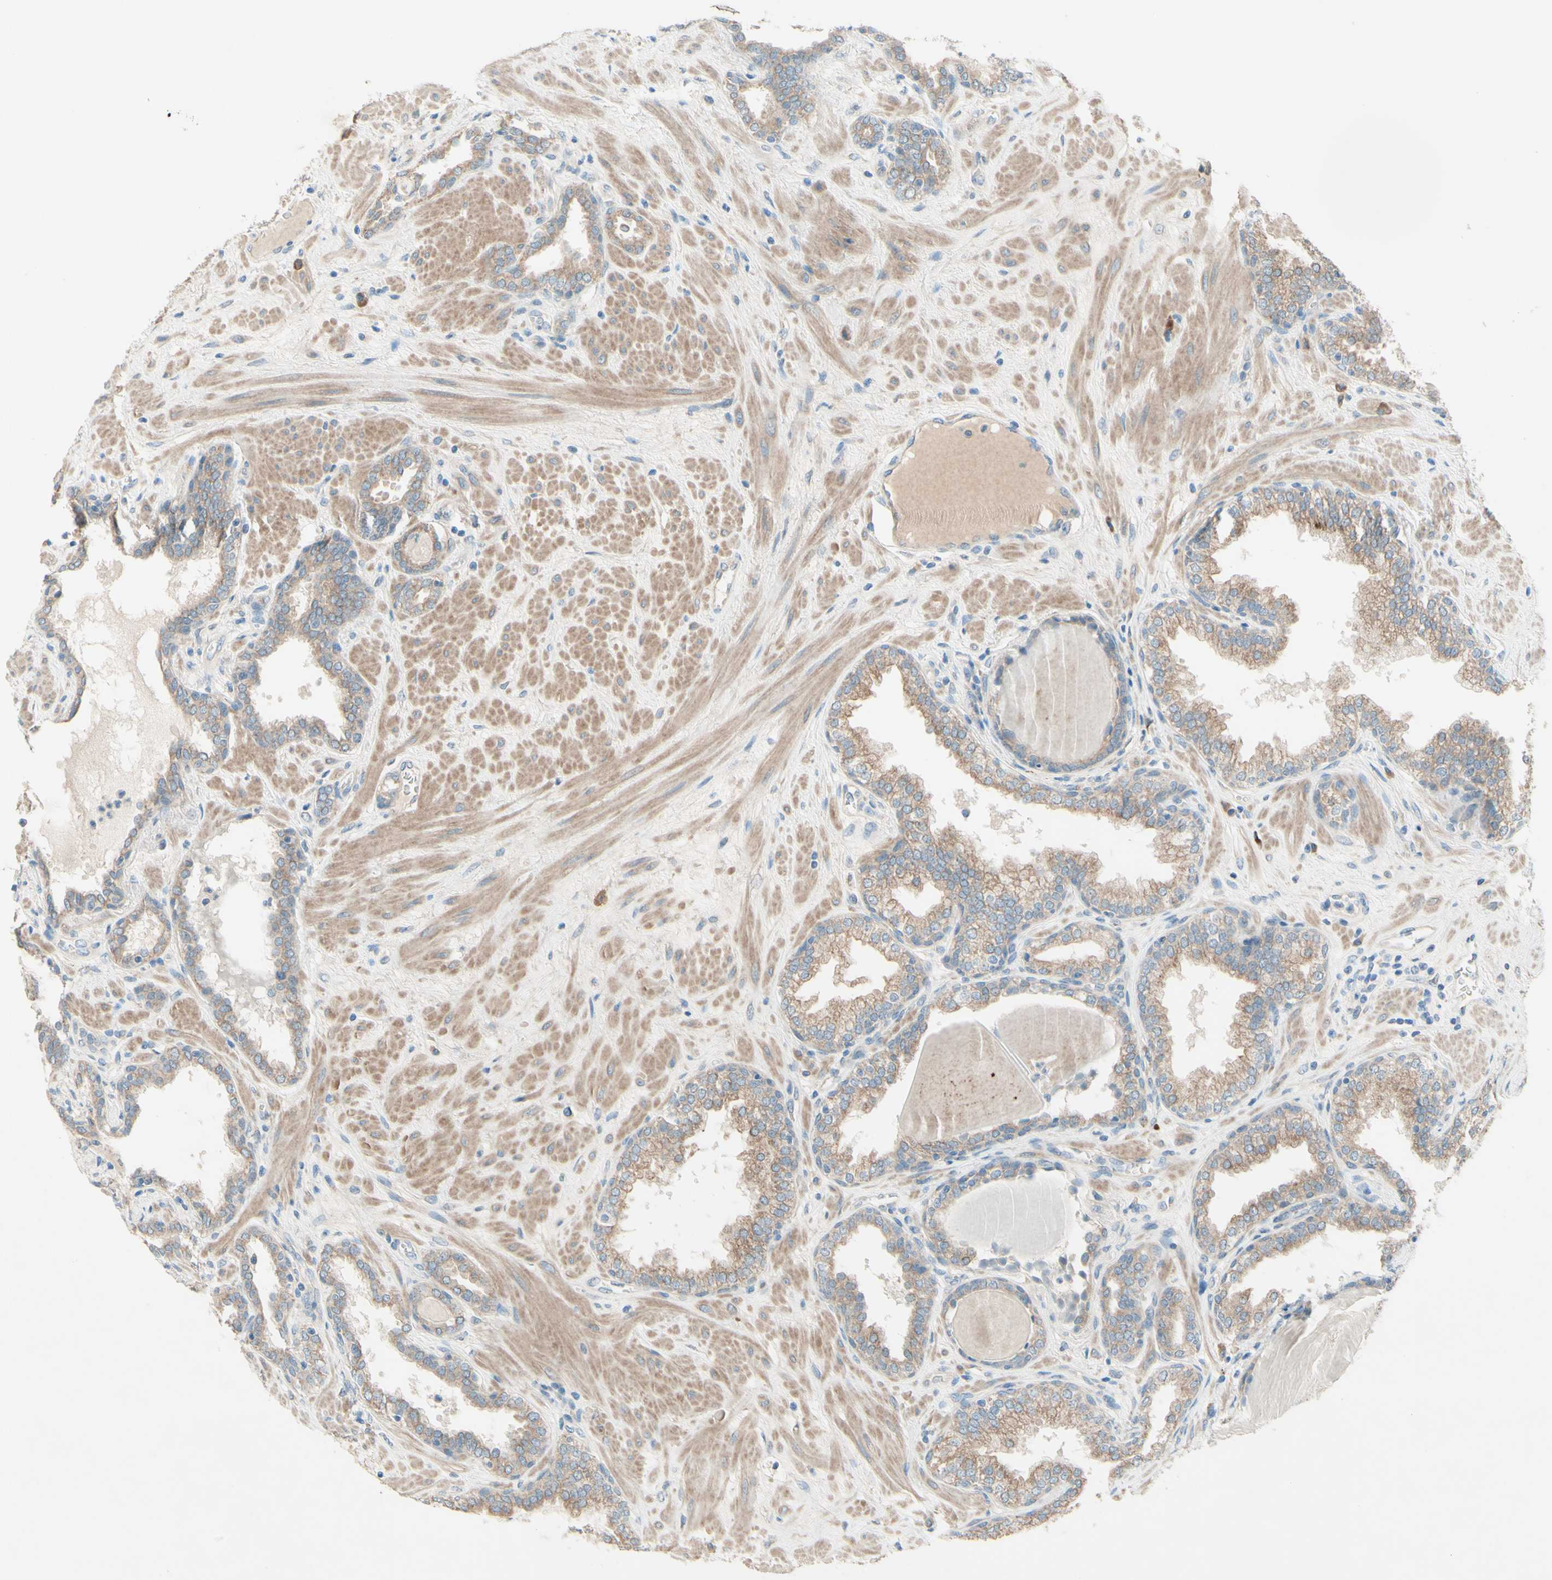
{"staining": {"intensity": "moderate", "quantity": ">75%", "location": "cytoplasmic/membranous"}, "tissue": "prostate", "cell_type": "Glandular cells", "image_type": "normal", "snomed": [{"axis": "morphology", "description": "Normal tissue, NOS"}, {"axis": "topography", "description": "Prostate"}], "caption": "Immunohistochemical staining of unremarkable human prostate shows medium levels of moderate cytoplasmic/membranous positivity in about >75% of glandular cells. The staining was performed using DAB to visualize the protein expression in brown, while the nuclei were stained in blue with hematoxylin (Magnification: 20x).", "gene": "IL2", "patient": {"sex": "male", "age": 51}}